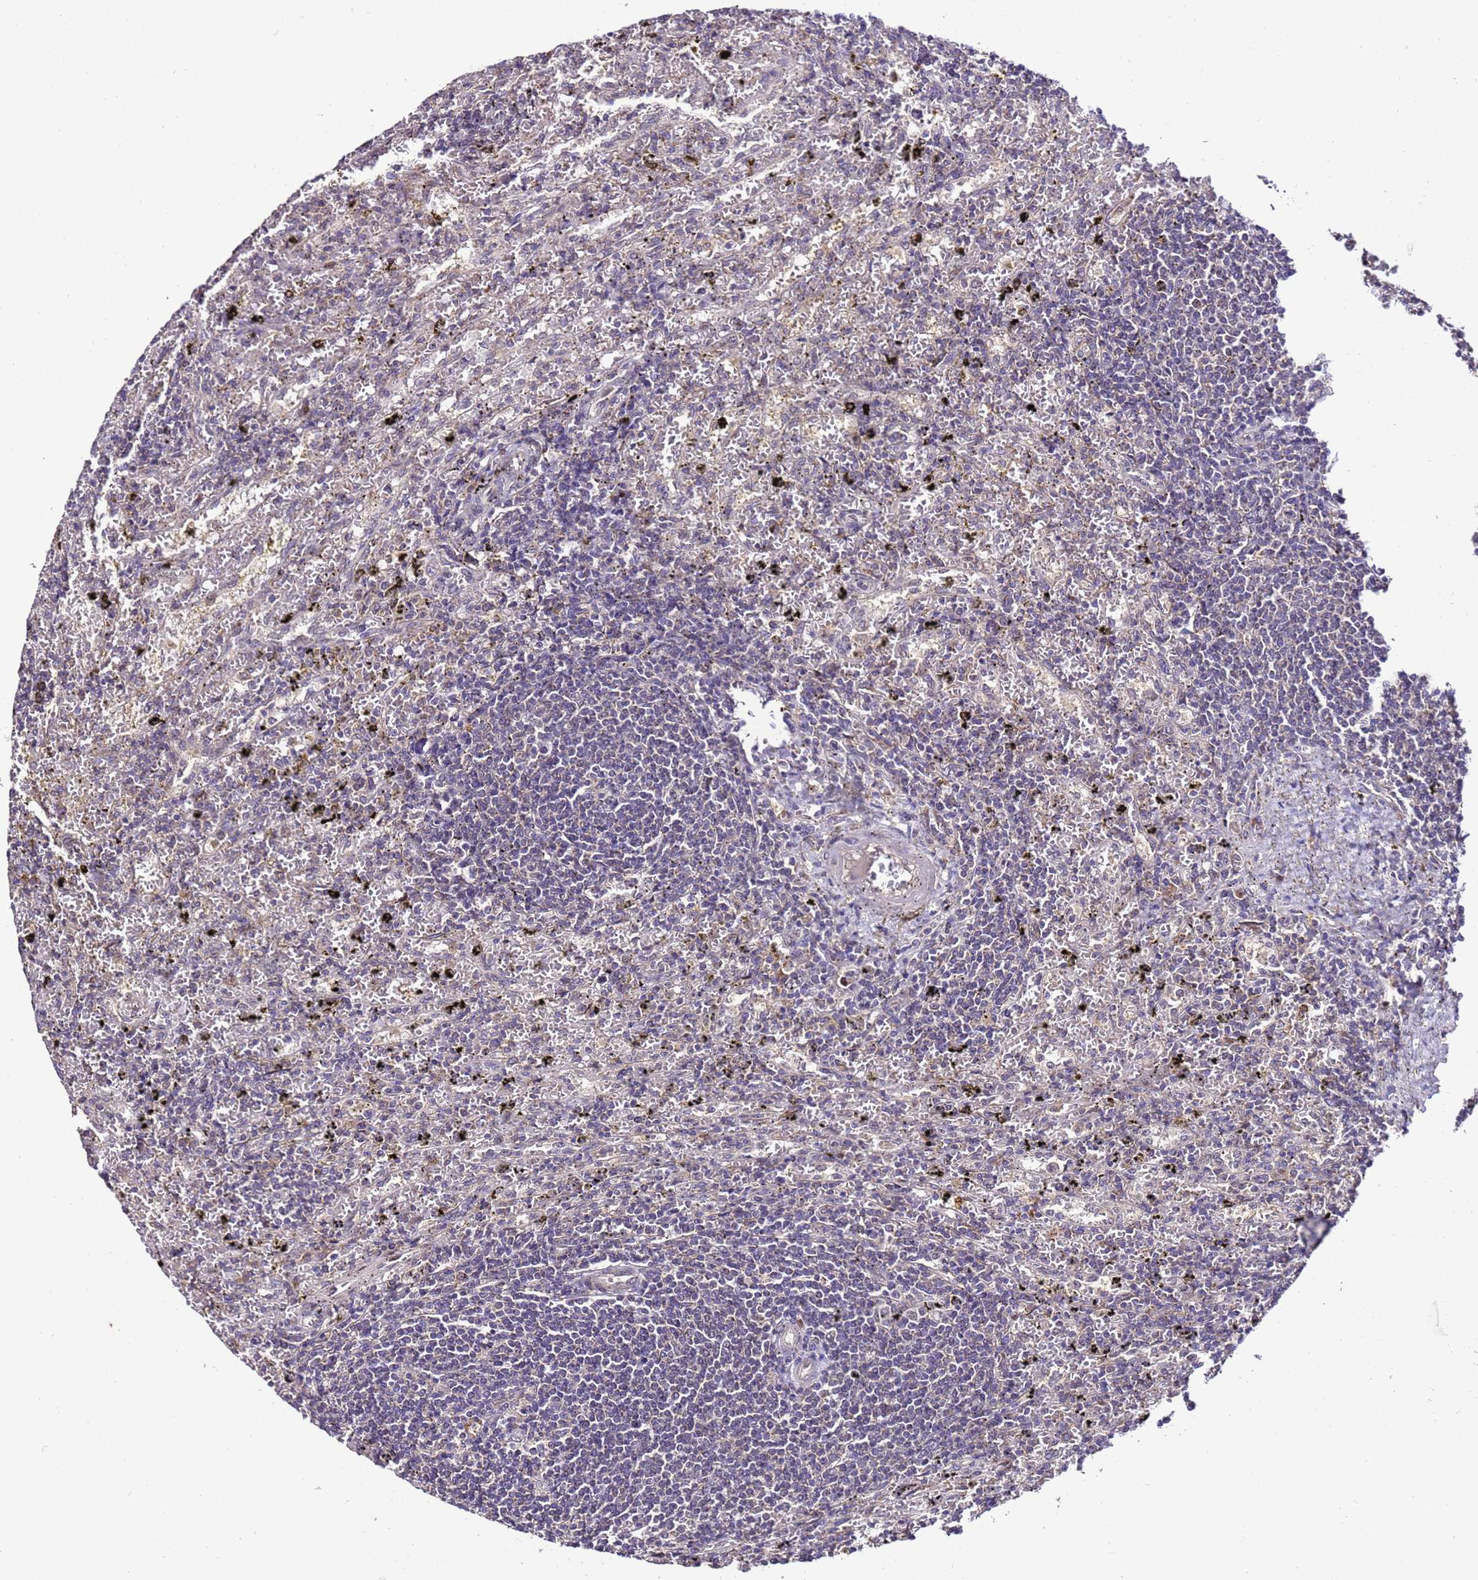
{"staining": {"intensity": "negative", "quantity": "none", "location": "none"}, "tissue": "lymphoma", "cell_type": "Tumor cells", "image_type": "cancer", "snomed": [{"axis": "morphology", "description": "Malignant lymphoma, non-Hodgkin's type, Low grade"}, {"axis": "topography", "description": "Spleen"}], "caption": "Tumor cells are negative for protein expression in human lymphoma.", "gene": "ZNF329", "patient": {"sex": "male", "age": 76}}